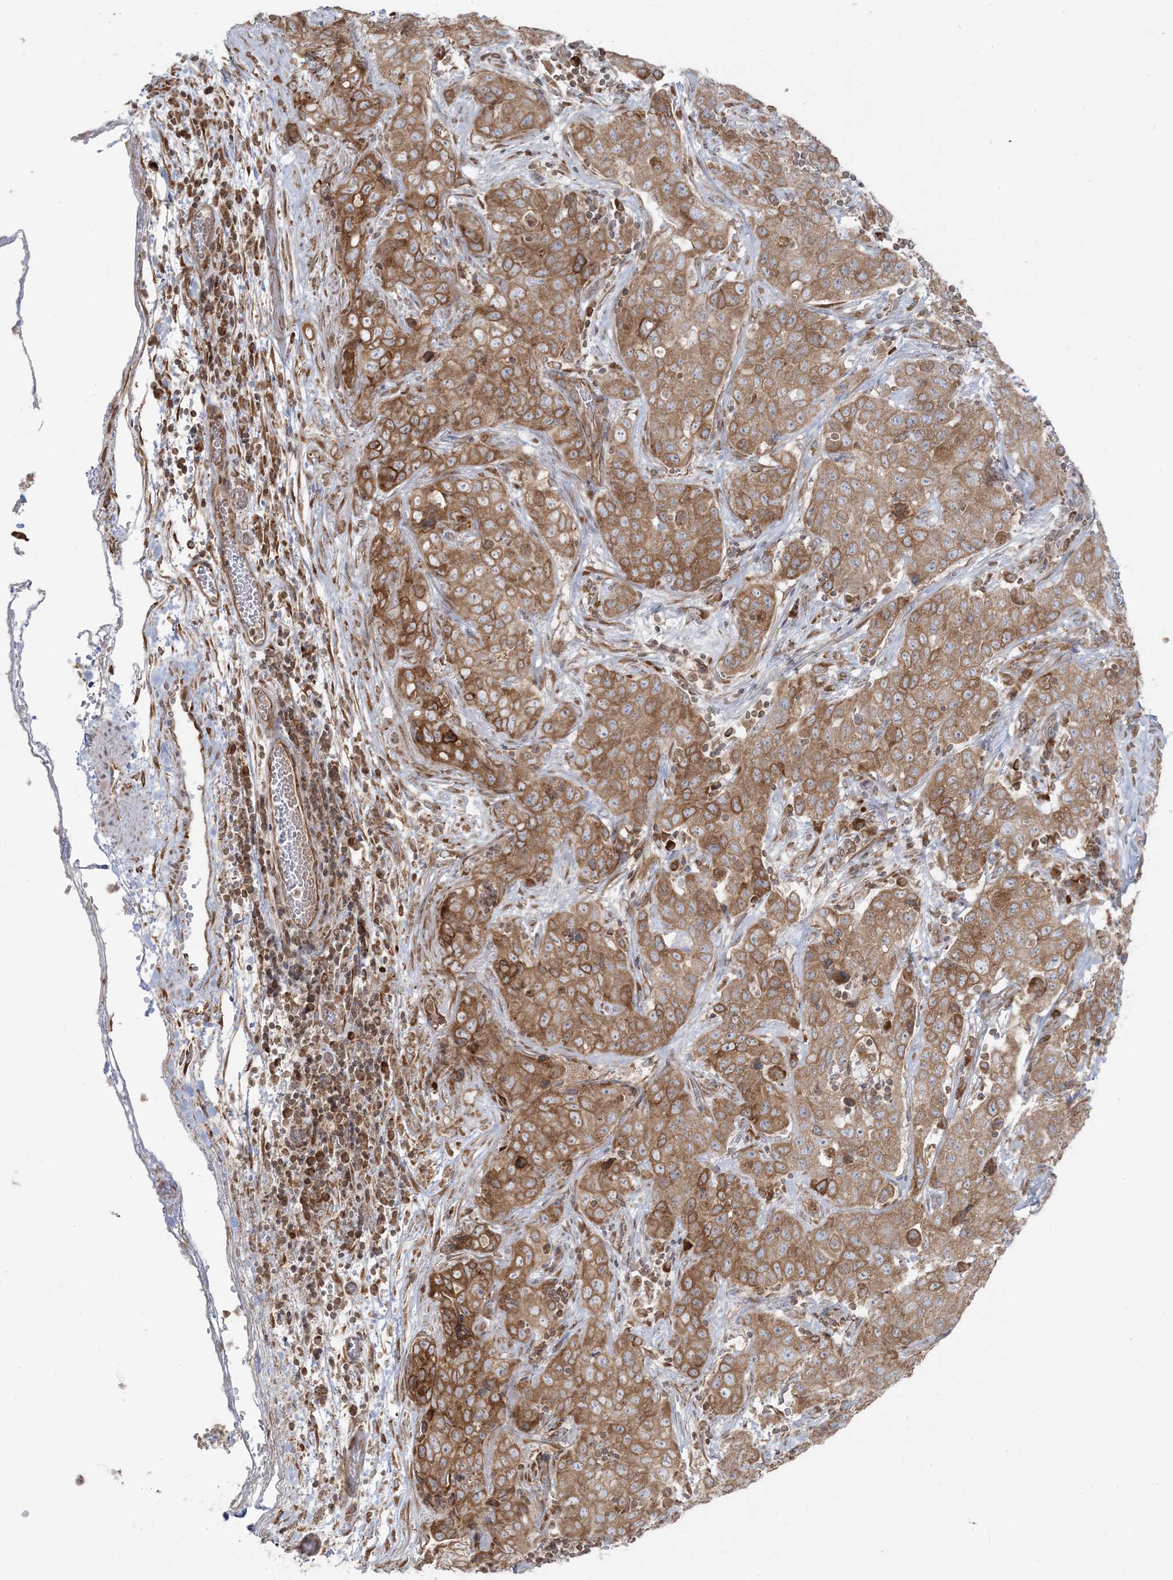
{"staining": {"intensity": "moderate", "quantity": ">75%", "location": "cytoplasmic/membranous"}, "tissue": "stomach cancer", "cell_type": "Tumor cells", "image_type": "cancer", "snomed": [{"axis": "morphology", "description": "Normal tissue, NOS"}, {"axis": "morphology", "description": "Adenocarcinoma, NOS"}, {"axis": "topography", "description": "Lymph node"}, {"axis": "topography", "description": "Stomach"}], "caption": "Tumor cells exhibit moderate cytoplasmic/membranous positivity in approximately >75% of cells in stomach adenocarcinoma.", "gene": "UBXN4", "patient": {"sex": "male", "age": 48}}